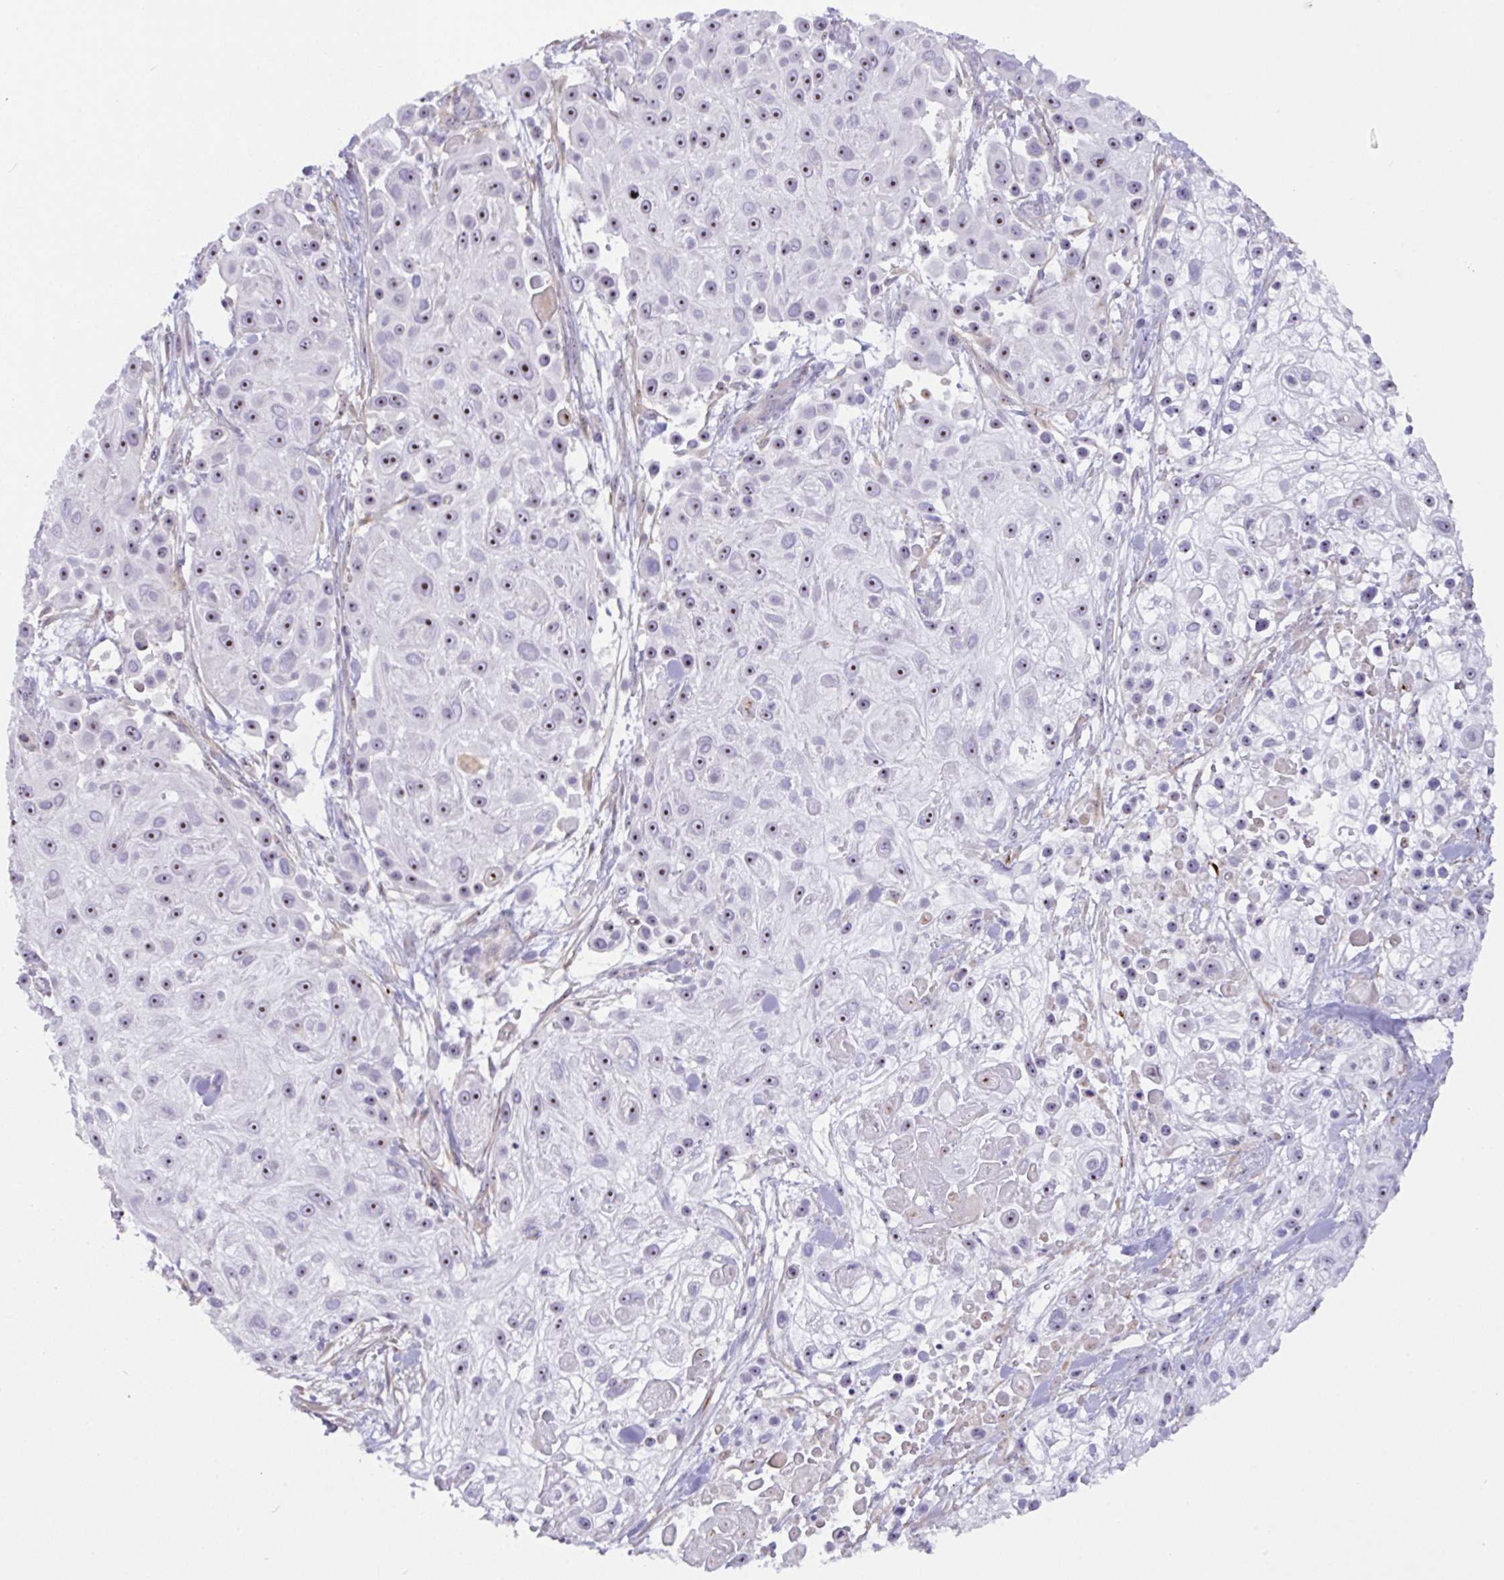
{"staining": {"intensity": "strong", "quantity": "25%-75%", "location": "nuclear"}, "tissue": "skin cancer", "cell_type": "Tumor cells", "image_type": "cancer", "snomed": [{"axis": "morphology", "description": "Squamous cell carcinoma, NOS"}, {"axis": "topography", "description": "Skin"}], "caption": "A brown stain highlights strong nuclear positivity of a protein in human skin cancer (squamous cell carcinoma) tumor cells.", "gene": "MXRA8", "patient": {"sex": "male", "age": 67}}